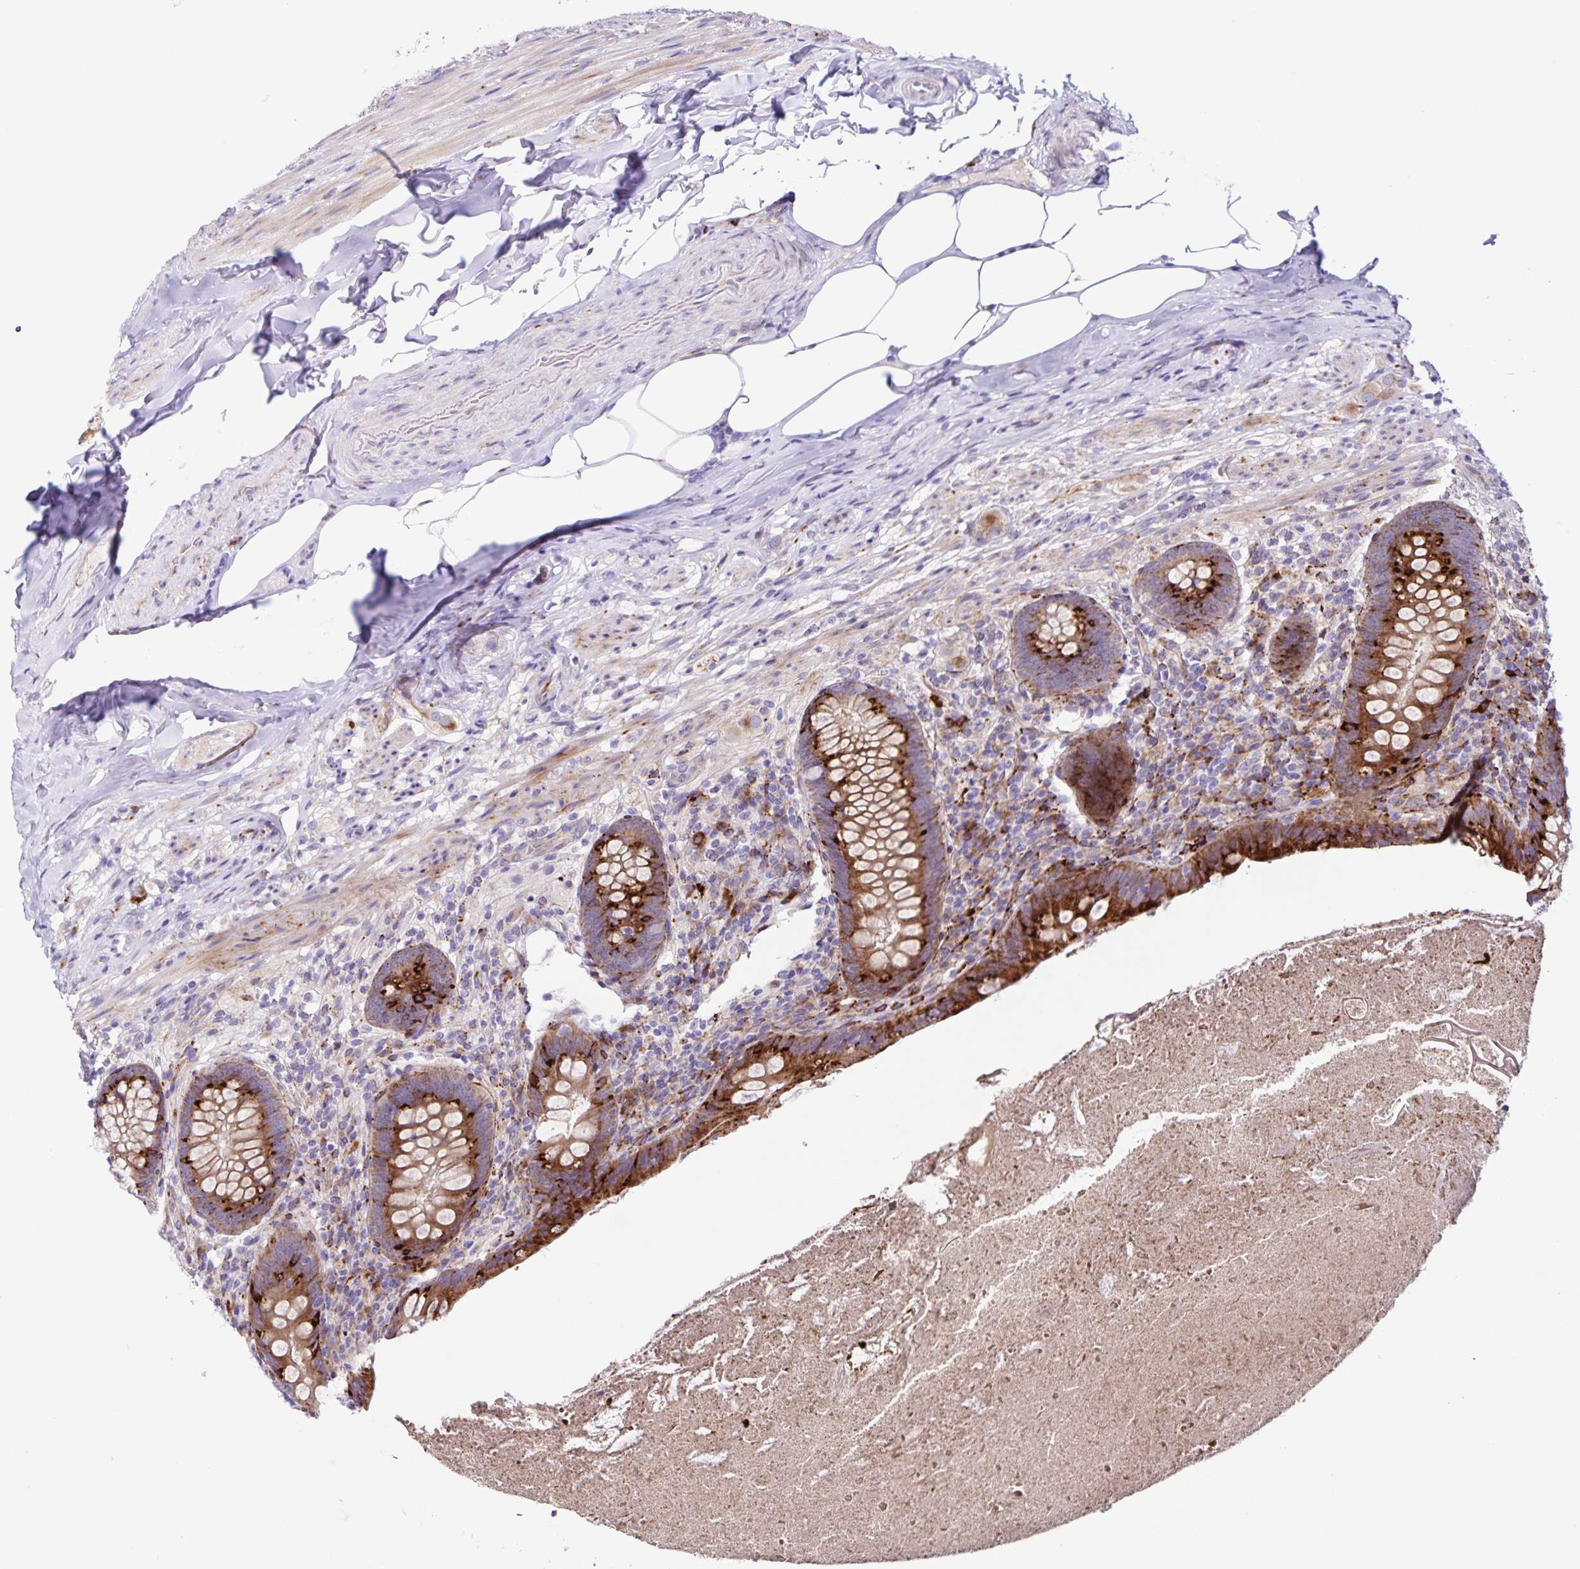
{"staining": {"intensity": "strong", "quantity": ">75%", "location": "cytoplasmic/membranous"}, "tissue": "appendix", "cell_type": "Glandular cells", "image_type": "normal", "snomed": [{"axis": "morphology", "description": "Normal tissue, NOS"}, {"axis": "topography", "description": "Appendix"}], "caption": "Protein expression analysis of normal appendix shows strong cytoplasmic/membranous staining in about >75% of glandular cells. (Stains: DAB (3,3'-diaminobenzidine) in brown, nuclei in blue, Microscopy: brightfield microscopy at high magnification).", "gene": "OSBPL5", "patient": {"sex": "male", "age": 47}}